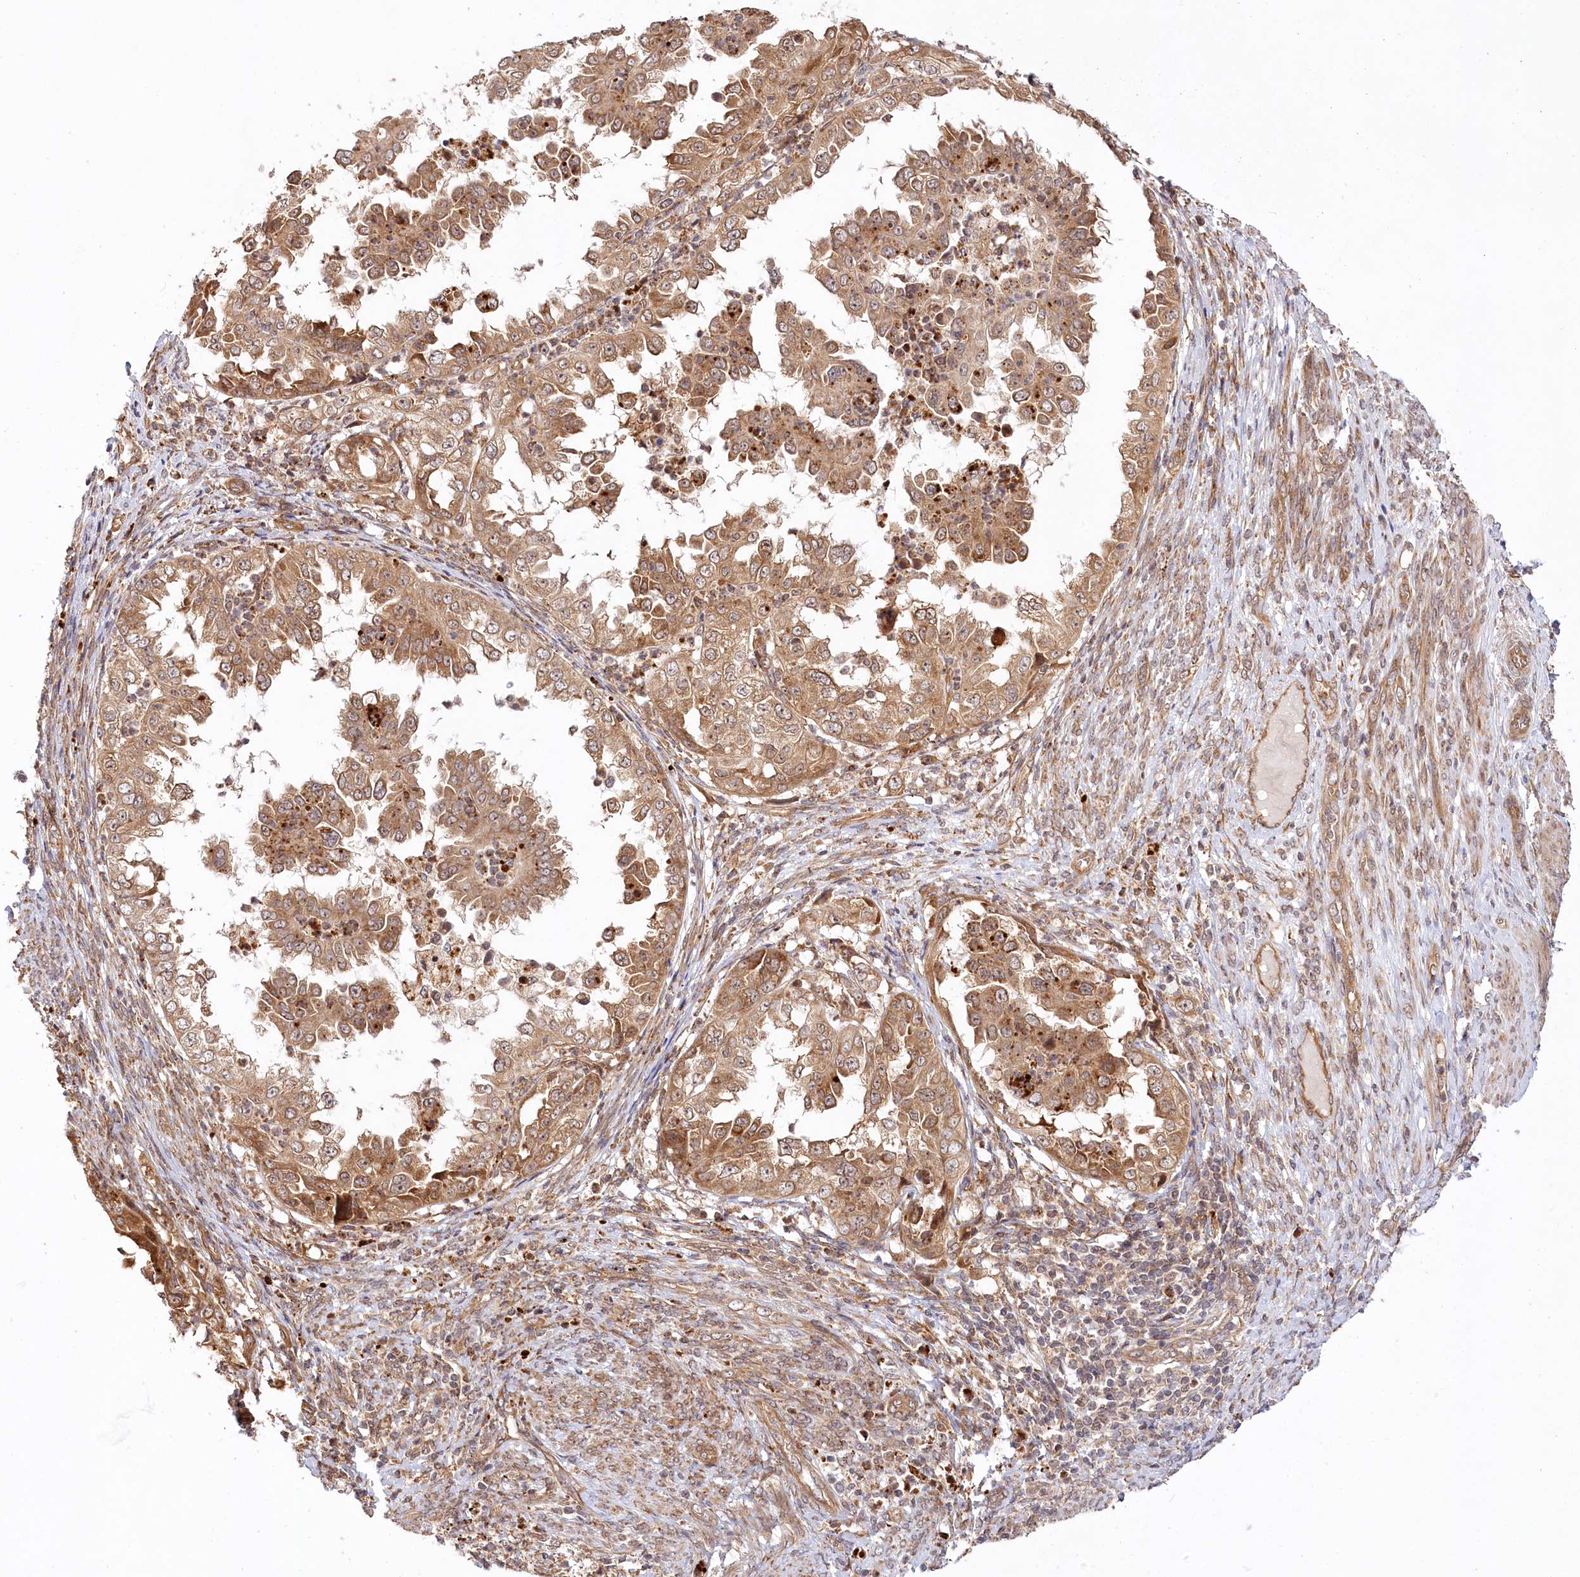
{"staining": {"intensity": "moderate", "quantity": ">75%", "location": "cytoplasmic/membranous"}, "tissue": "endometrial cancer", "cell_type": "Tumor cells", "image_type": "cancer", "snomed": [{"axis": "morphology", "description": "Adenocarcinoma, NOS"}, {"axis": "topography", "description": "Endometrium"}], "caption": "Immunohistochemical staining of human adenocarcinoma (endometrial) reveals moderate cytoplasmic/membranous protein expression in approximately >75% of tumor cells.", "gene": "CEP70", "patient": {"sex": "female", "age": 85}}